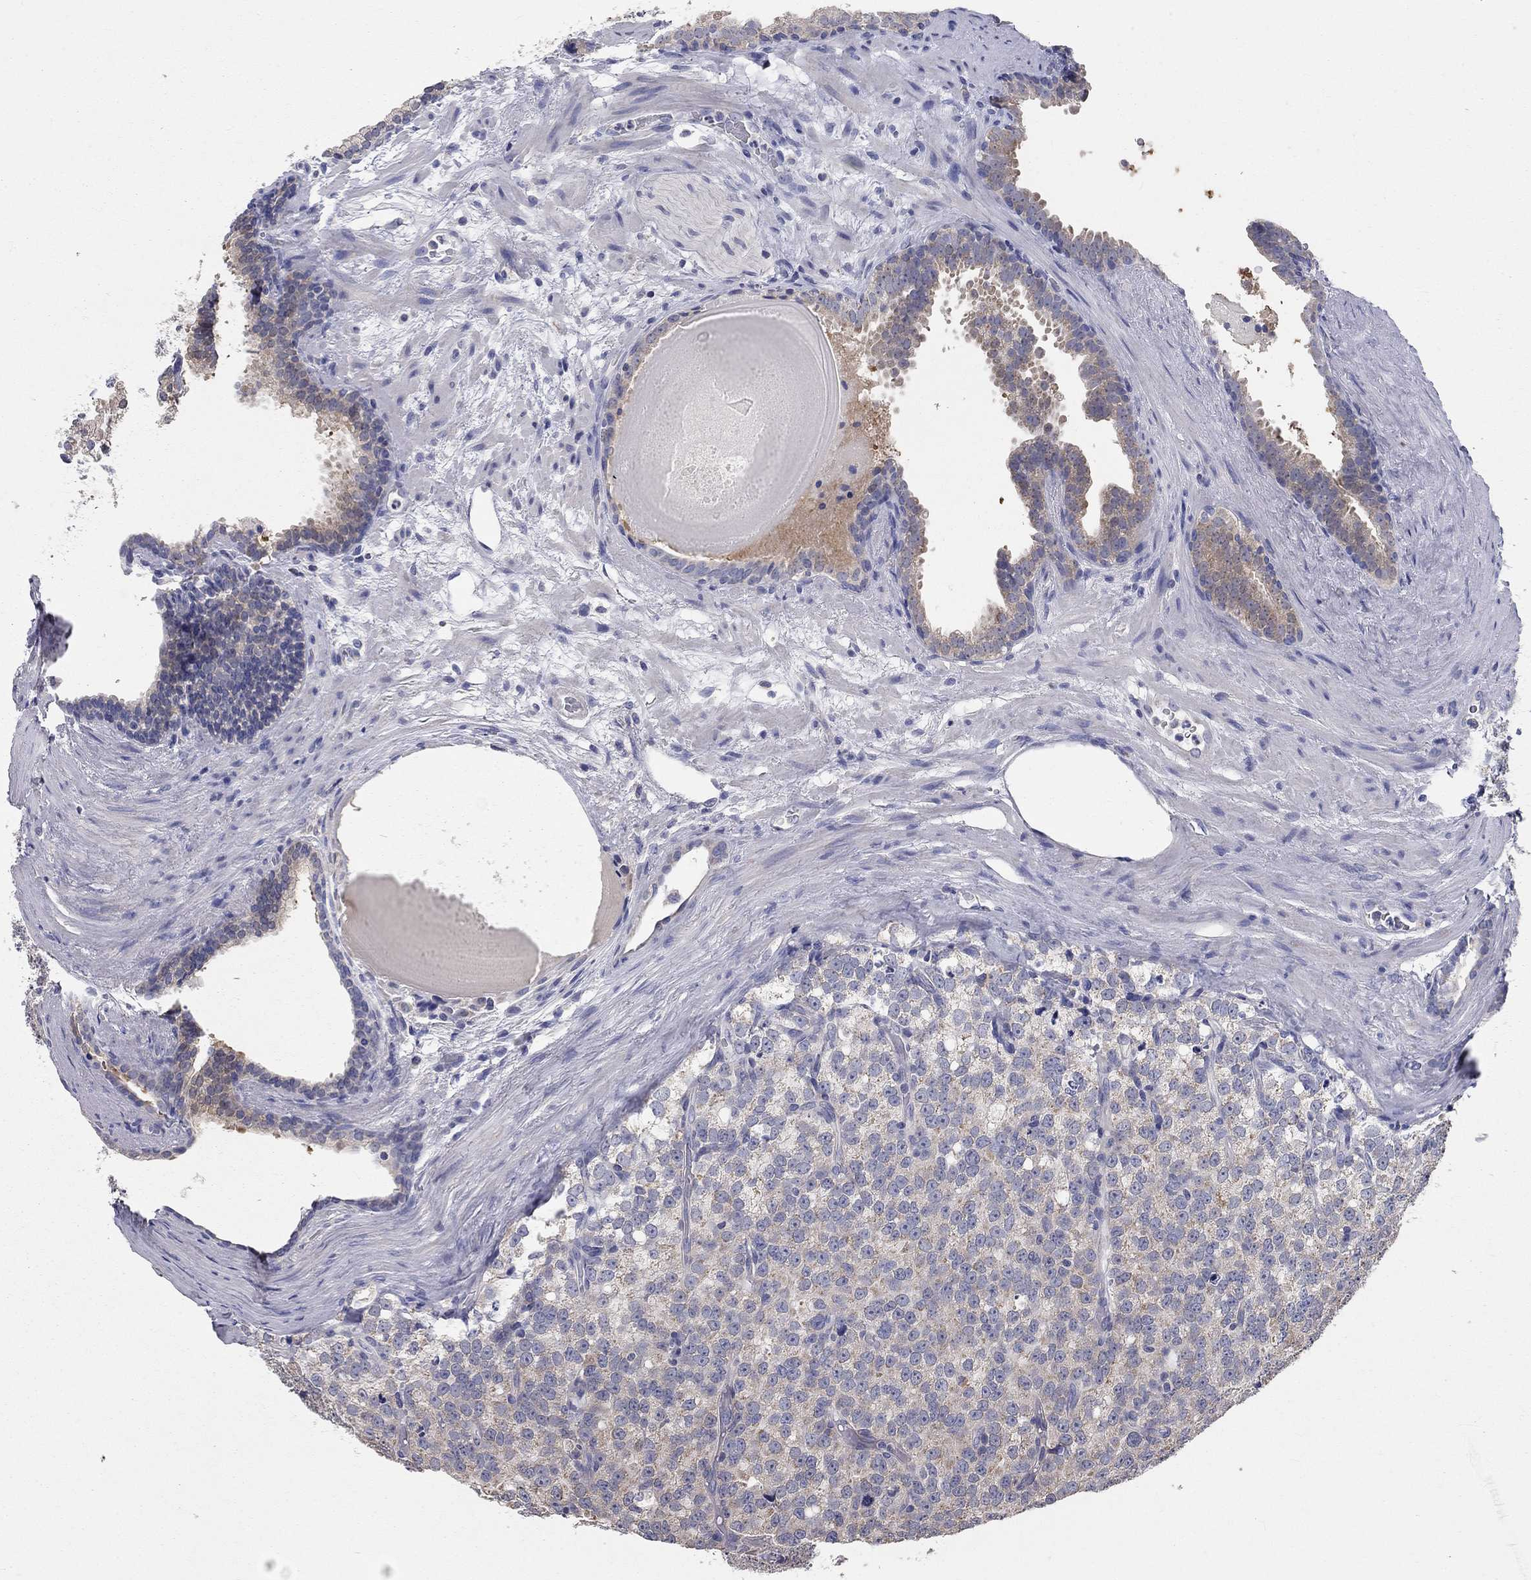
{"staining": {"intensity": "weak", "quantity": "<25%", "location": "cytoplasmic/membranous"}, "tissue": "prostate cancer", "cell_type": "Tumor cells", "image_type": "cancer", "snomed": [{"axis": "morphology", "description": "Adenocarcinoma, High grade"}, {"axis": "topography", "description": "Prostate and seminal vesicle, NOS"}], "caption": "This is an immunohistochemistry (IHC) photomicrograph of prostate cancer. There is no expression in tumor cells.", "gene": "CFAP161", "patient": {"sex": "male", "age": 62}}